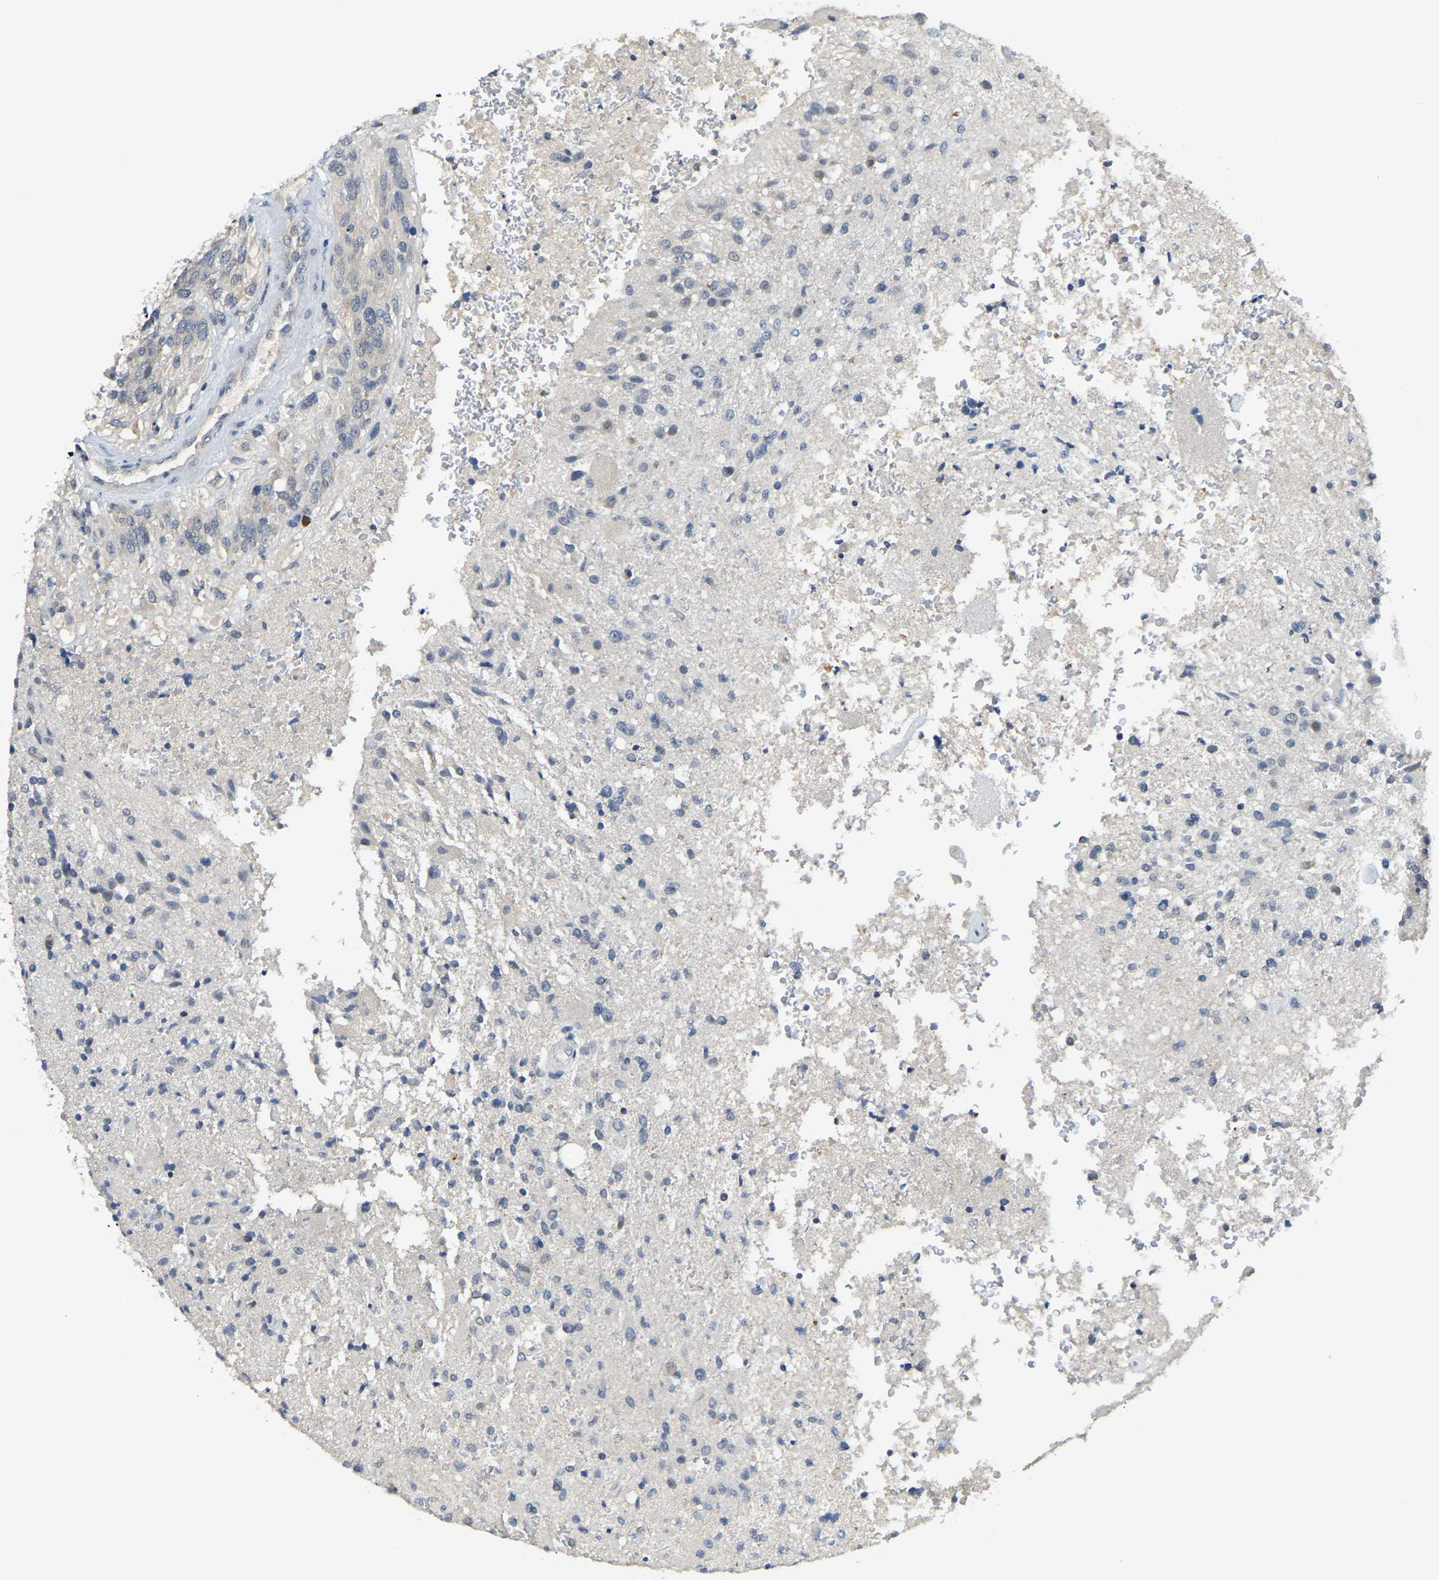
{"staining": {"intensity": "negative", "quantity": "none", "location": "none"}, "tissue": "glioma", "cell_type": "Tumor cells", "image_type": "cancer", "snomed": [{"axis": "morphology", "description": "Normal tissue, NOS"}, {"axis": "morphology", "description": "Glioma, malignant, High grade"}, {"axis": "topography", "description": "Cerebral cortex"}], "caption": "Immunohistochemistry (IHC) photomicrograph of human malignant glioma (high-grade) stained for a protein (brown), which exhibits no expression in tumor cells.", "gene": "AHNAK", "patient": {"sex": "male", "age": 77}}